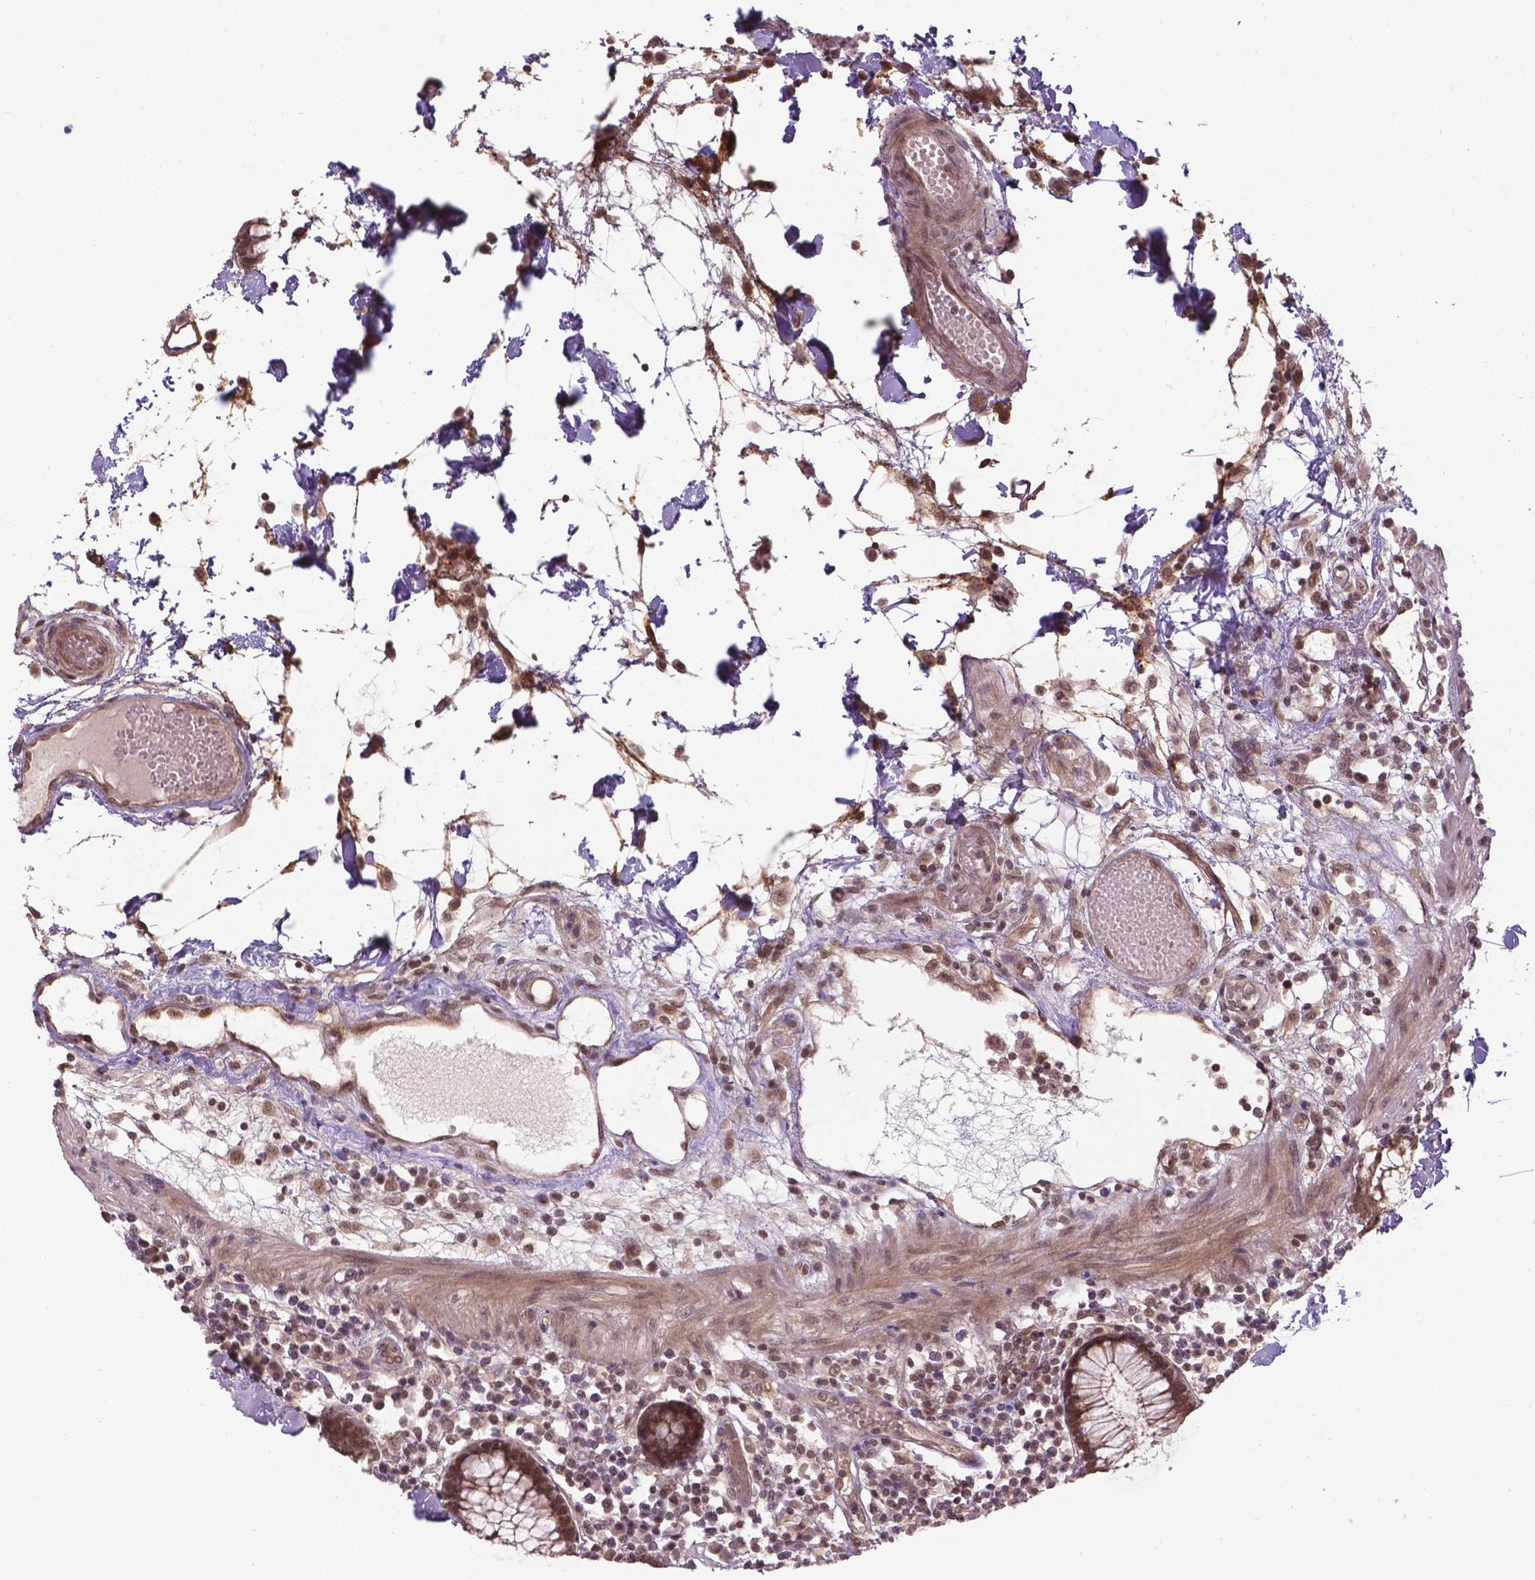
{"staining": {"intensity": "moderate", "quantity": ">75%", "location": "cytoplasmic/membranous,nuclear"}, "tissue": "colon", "cell_type": "Endothelial cells", "image_type": "normal", "snomed": [{"axis": "morphology", "description": "Normal tissue, NOS"}, {"axis": "morphology", "description": "Adenocarcinoma, NOS"}, {"axis": "topography", "description": "Colon"}], "caption": "Immunohistochemistry micrograph of benign human colon stained for a protein (brown), which exhibits medium levels of moderate cytoplasmic/membranous,nuclear expression in about >75% of endothelial cells.", "gene": "ANKRD54", "patient": {"sex": "male", "age": 83}}